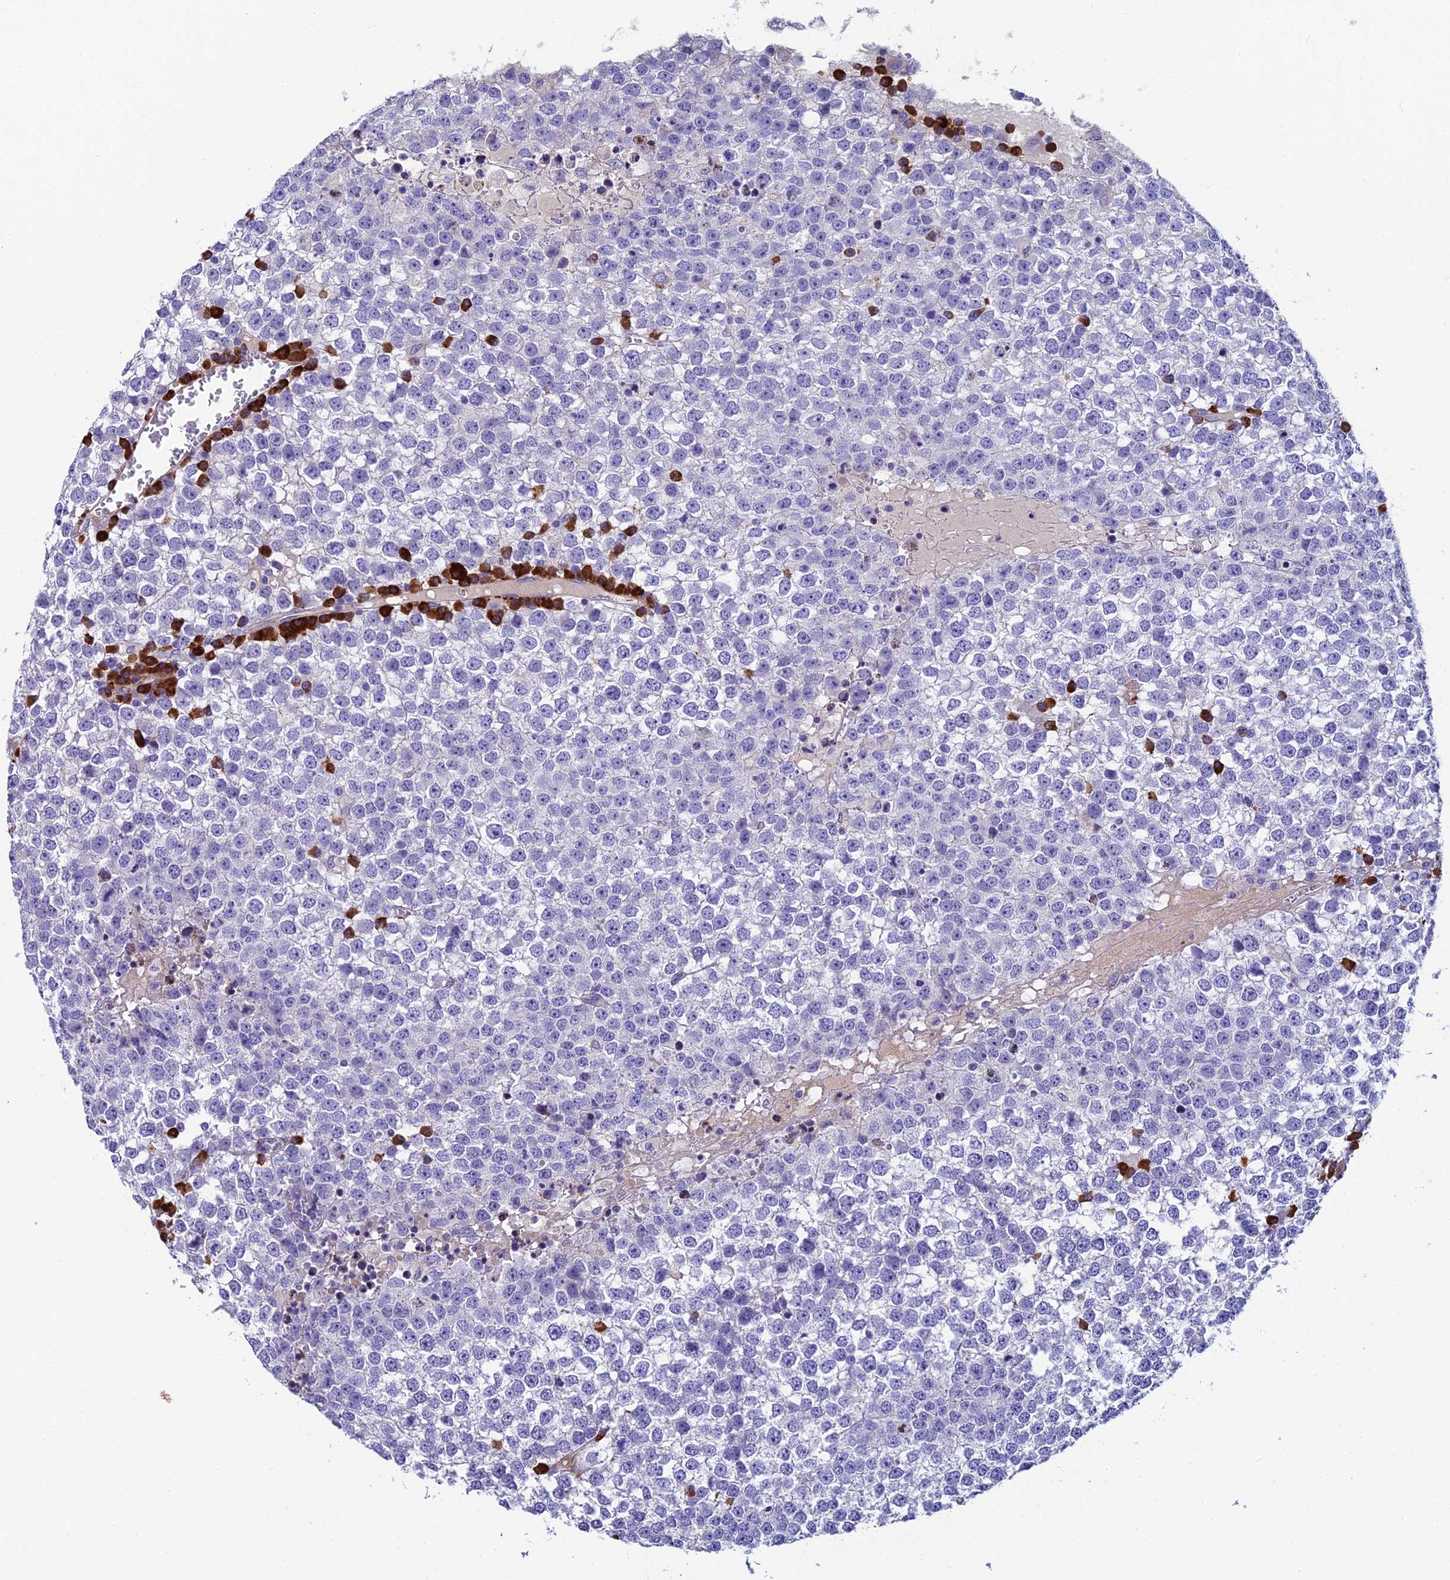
{"staining": {"intensity": "negative", "quantity": "none", "location": "none"}, "tissue": "testis cancer", "cell_type": "Tumor cells", "image_type": "cancer", "snomed": [{"axis": "morphology", "description": "Seminoma, NOS"}, {"axis": "topography", "description": "Testis"}], "caption": "Immunohistochemical staining of seminoma (testis) shows no significant staining in tumor cells.", "gene": "MACIR", "patient": {"sex": "male", "age": 65}}